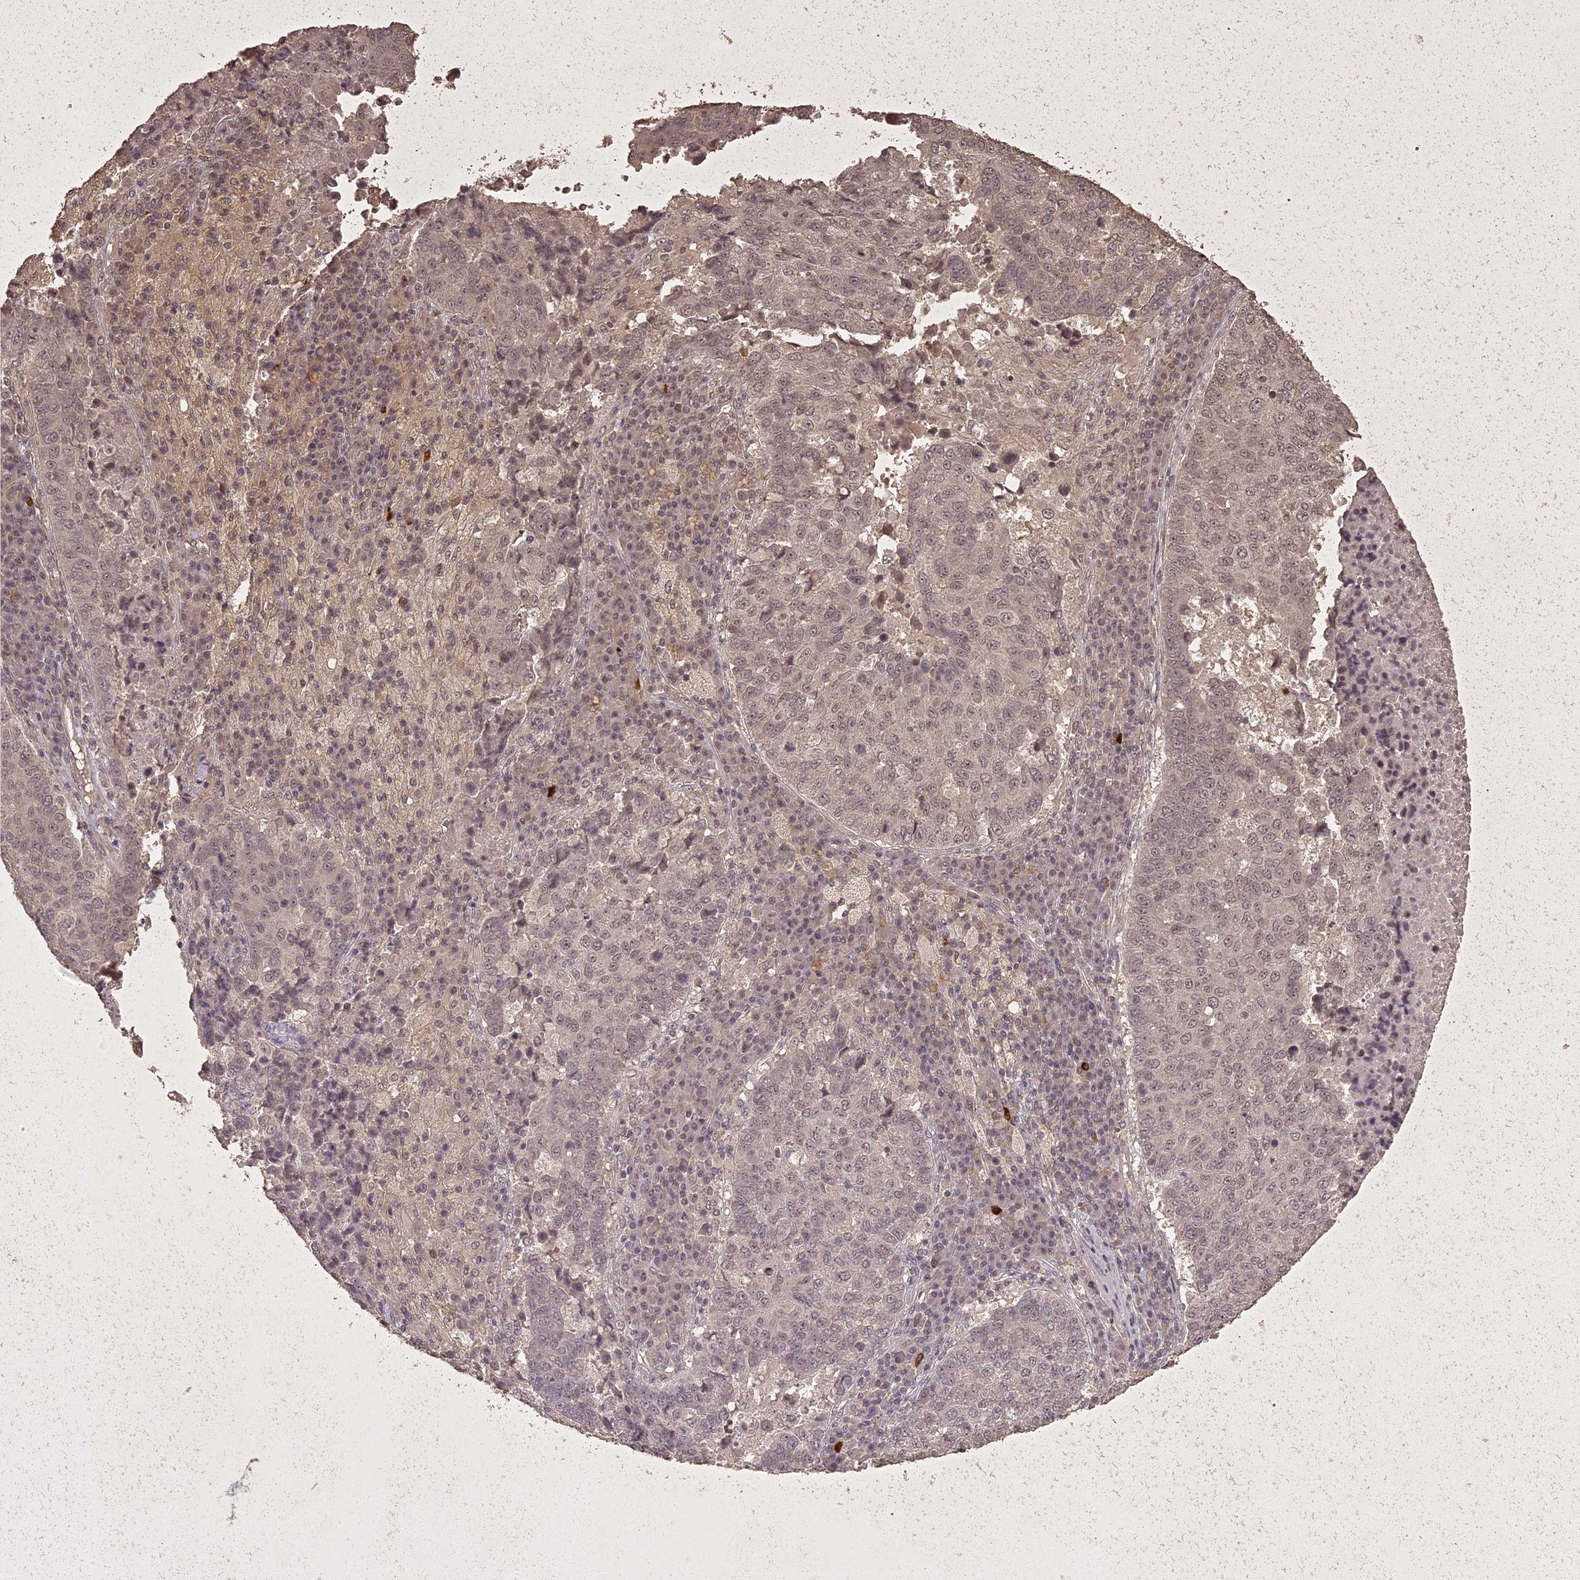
{"staining": {"intensity": "negative", "quantity": "none", "location": "none"}, "tissue": "lung cancer", "cell_type": "Tumor cells", "image_type": "cancer", "snomed": [{"axis": "morphology", "description": "Squamous cell carcinoma, NOS"}, {"axis": "topography", "description": "Lung"}], "caption": "Tumor cells are negative for brown protein staining in lung squamous cell carcinoma.", "gene": "LIN37", "patient": {"sex": "male", "age": 73}}